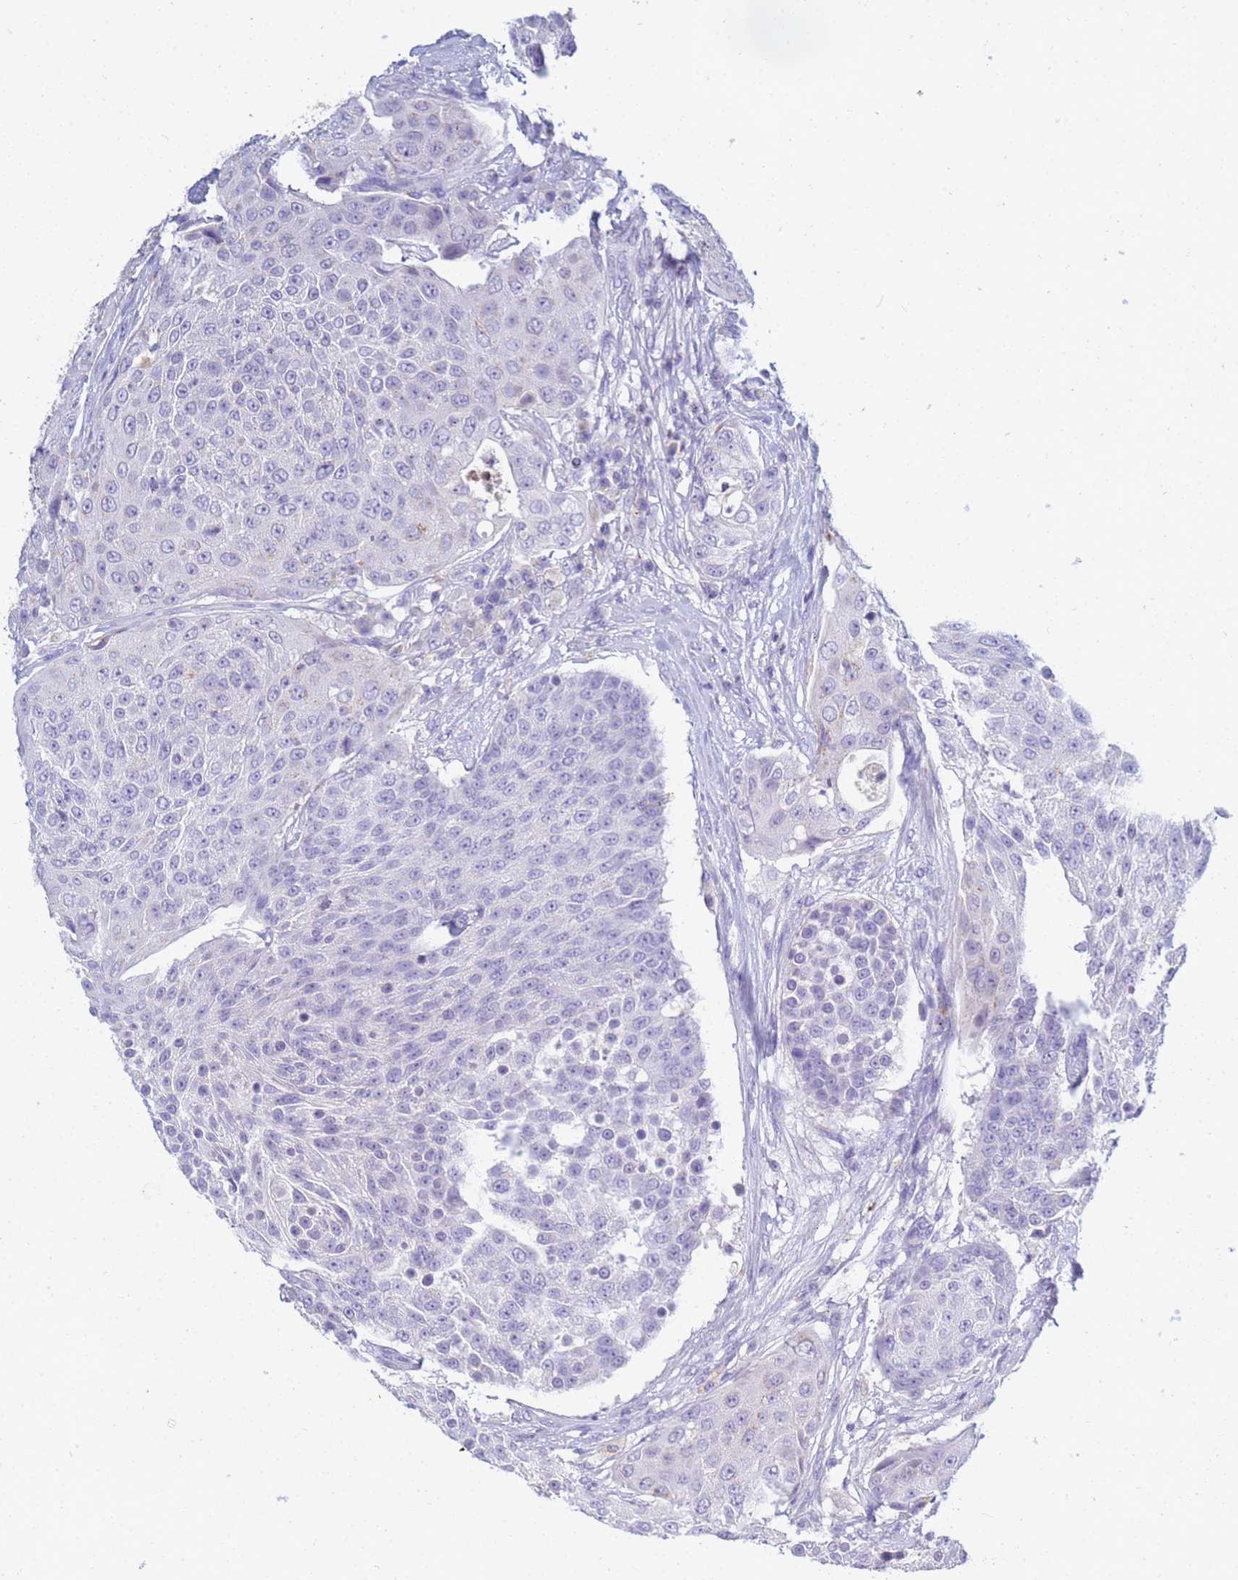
{"staining": {"intensity": "negative", "quantity": "none", "location": "none"}, "tissue": "urothelial cancer", "cell_type": "Tumor cells", "image_type": "cancer", "snomed": [{"axis": "morphology", "description": "Urothelial carcinoma, High grade"}, {"axis": "topography", "description": "Urinary bladder"}], "caption": "This is a image of immunohistochemistry staining of urothelial cancer, which shows no staining in tumor cells.", "gene": "B3GNT8", "patient": {"sex": "female", "age": 63}}